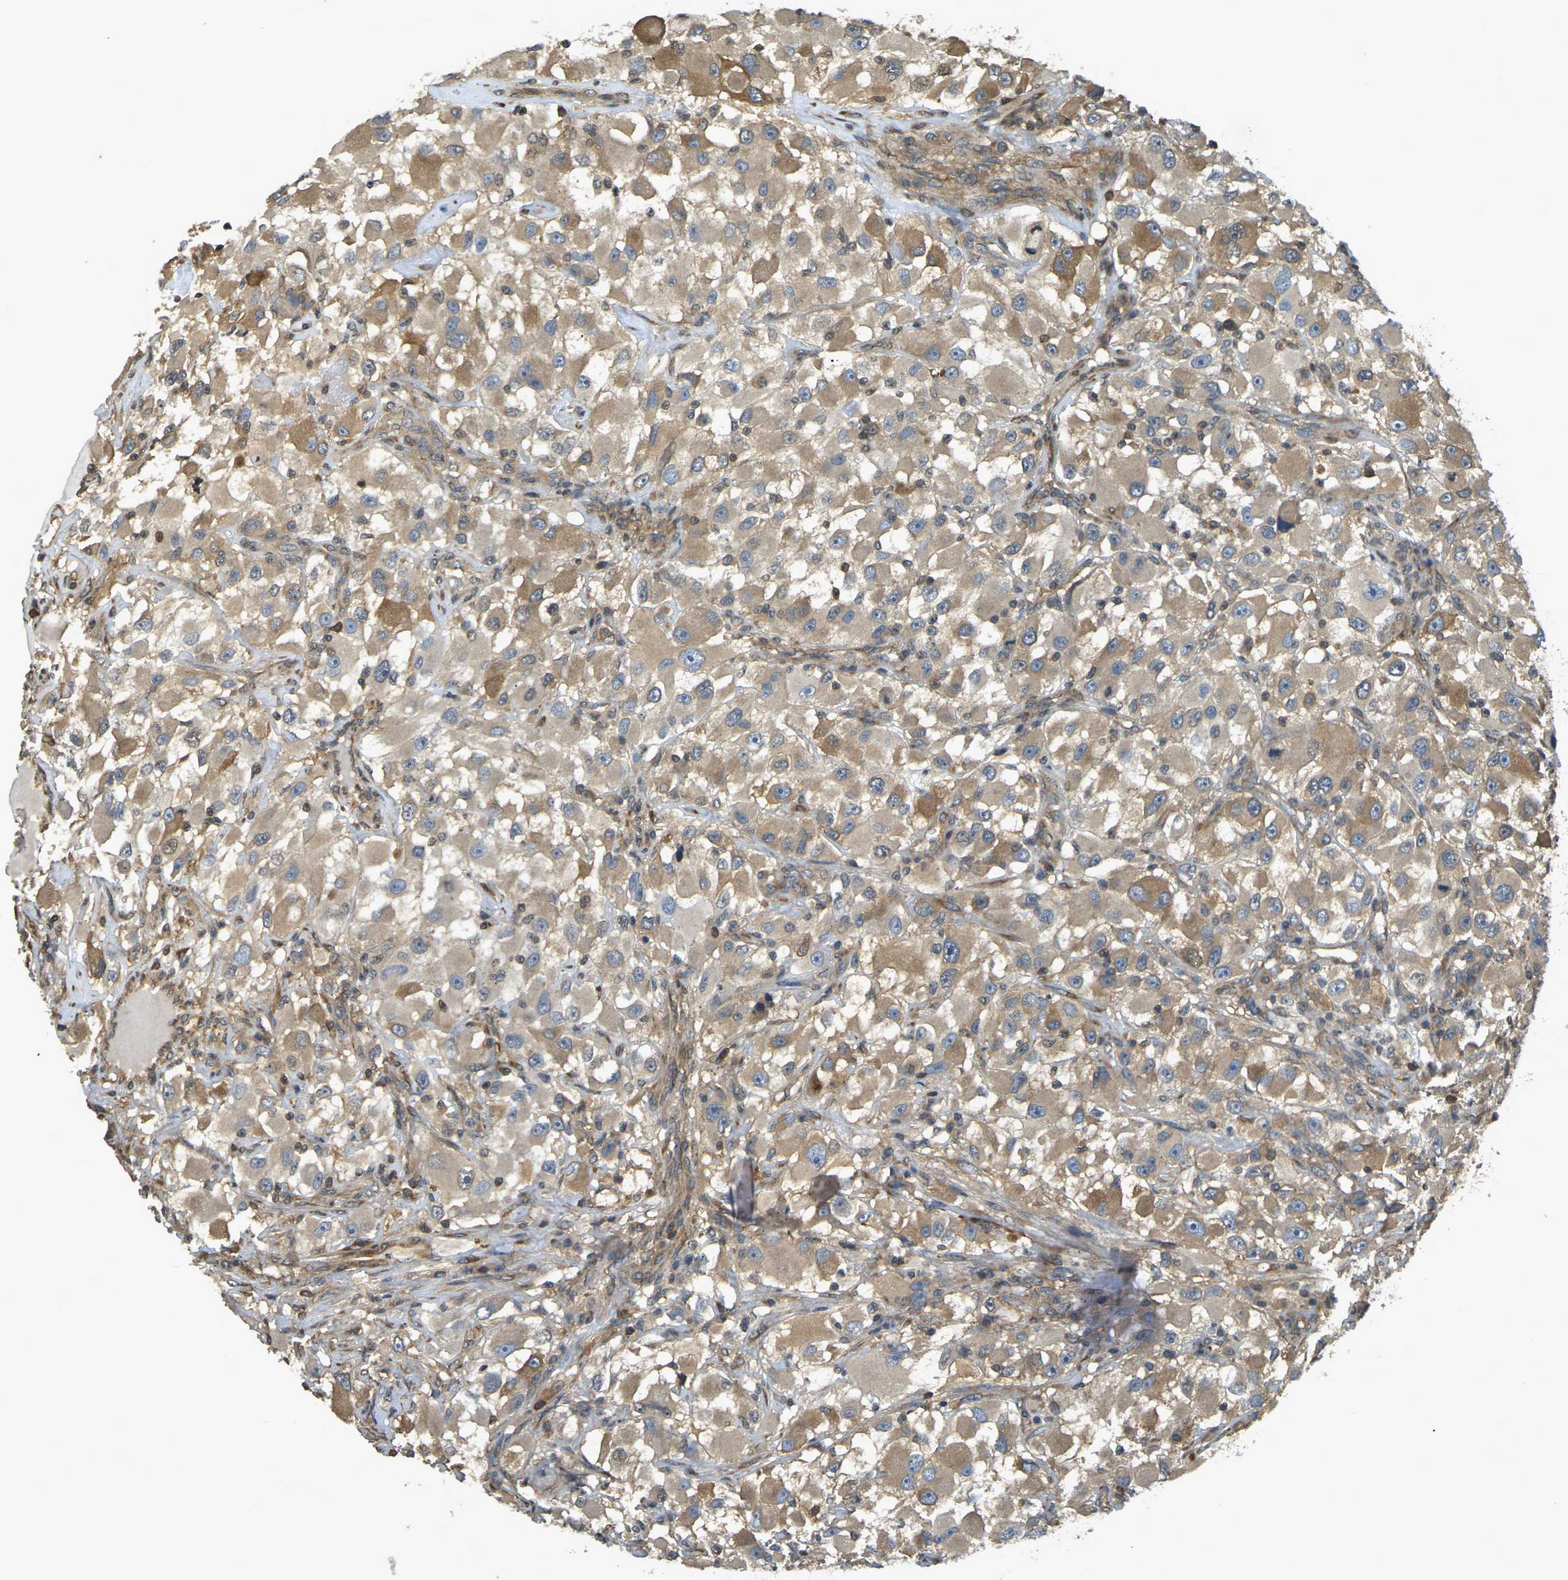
{"staining": {"intensity": "moderate", "quantity": ">75%", "location": "cytoplasmic/membranous"}, "tissue": "renal cancer", "cell_type": "Tumor cells", "image_type": "cancer", "snomed": [{"axis": "morphology", "description": "Adenocarcinoma, NOS"}, {"axis": "topography", "description": "Kidney"}], "caption": "The image shows immunohistochemical staining of renal cancer. There is moderate cytoplasmic/membranous expression is identified in about >75% of tumor cells.", "gene": "CAST", "patient": {"sex": "female", "age": 52}}